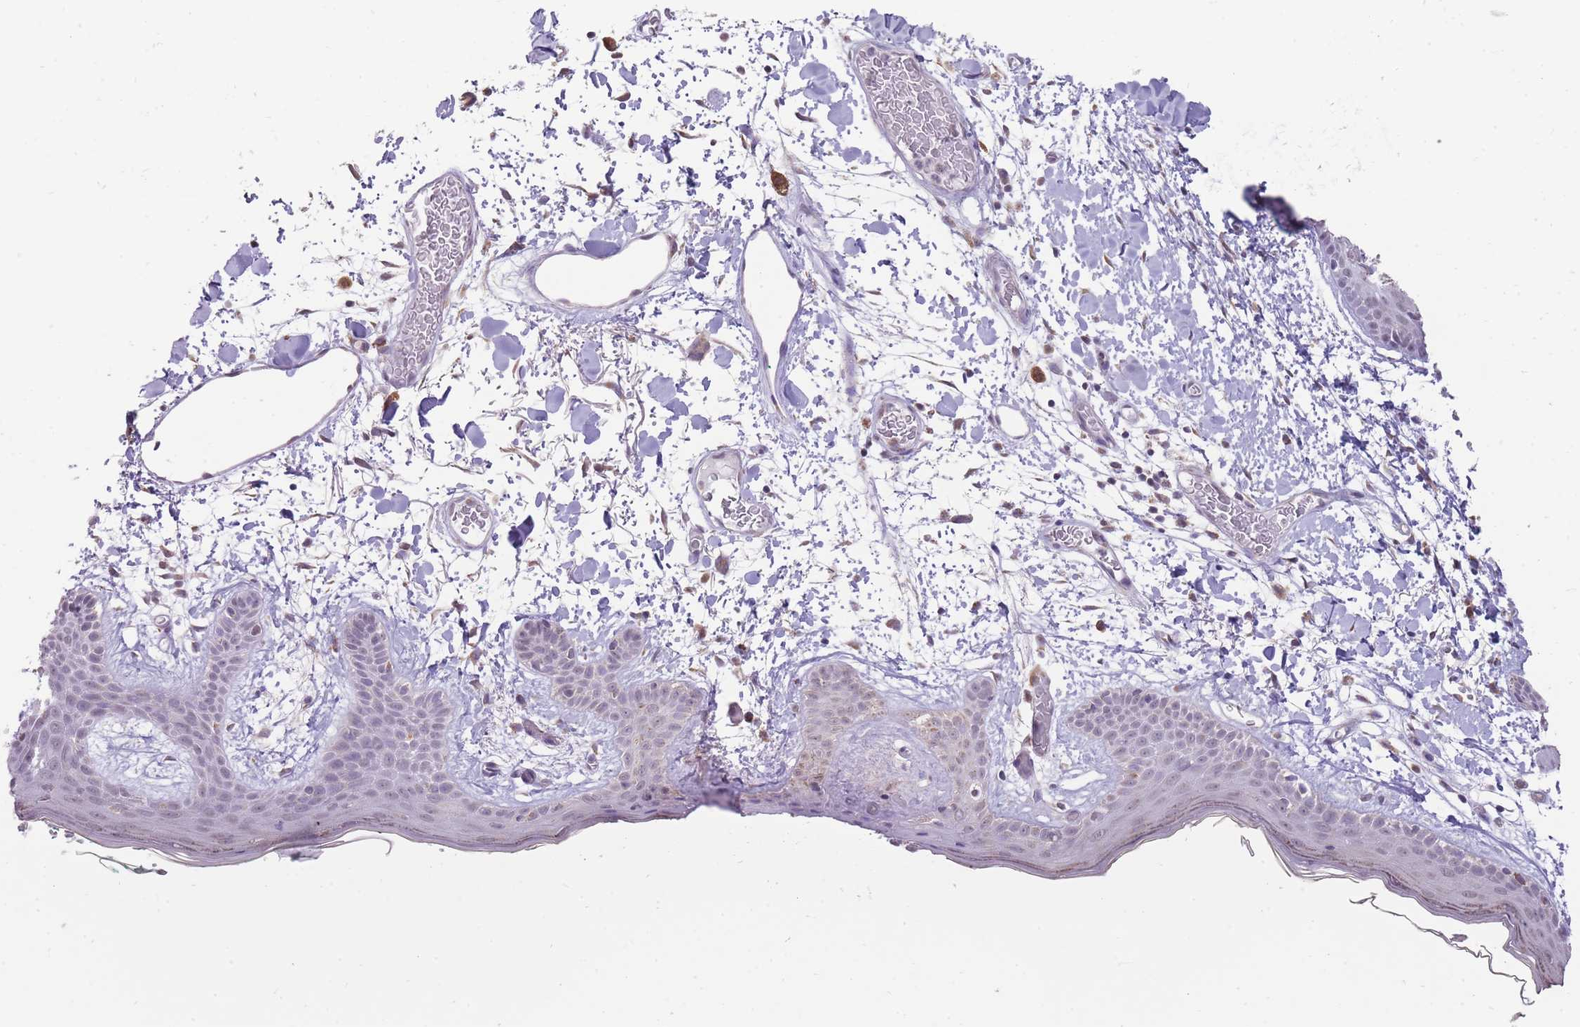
{"staining": {"intensity": "moderate", "quantity": "25%-75%", "location": "cytoplasmic/membranous"}, "tissue": "skin", "cell_type": "Fibroblasts", "image_type": "normal", "snomed": [{"axis": "morphology", "description": "Normal tissue, NOS"}, {"axis": "topography", "description": "Skin"}], "caption": "DAB (3,3'-diaminobenzidine) immunohistochemical staining of benign human skin displays moderate cytoplasmic/membranous protein staining in about 25%-75% of fibroblasts. (Stains: DAB (3,3'-diaminobenzidine) in brown, nuclei in blue, Microscopy: brightfield microscopy at high magnification).", "gene": "NELL1", "patient": {"sex": "male", "age": 79}}